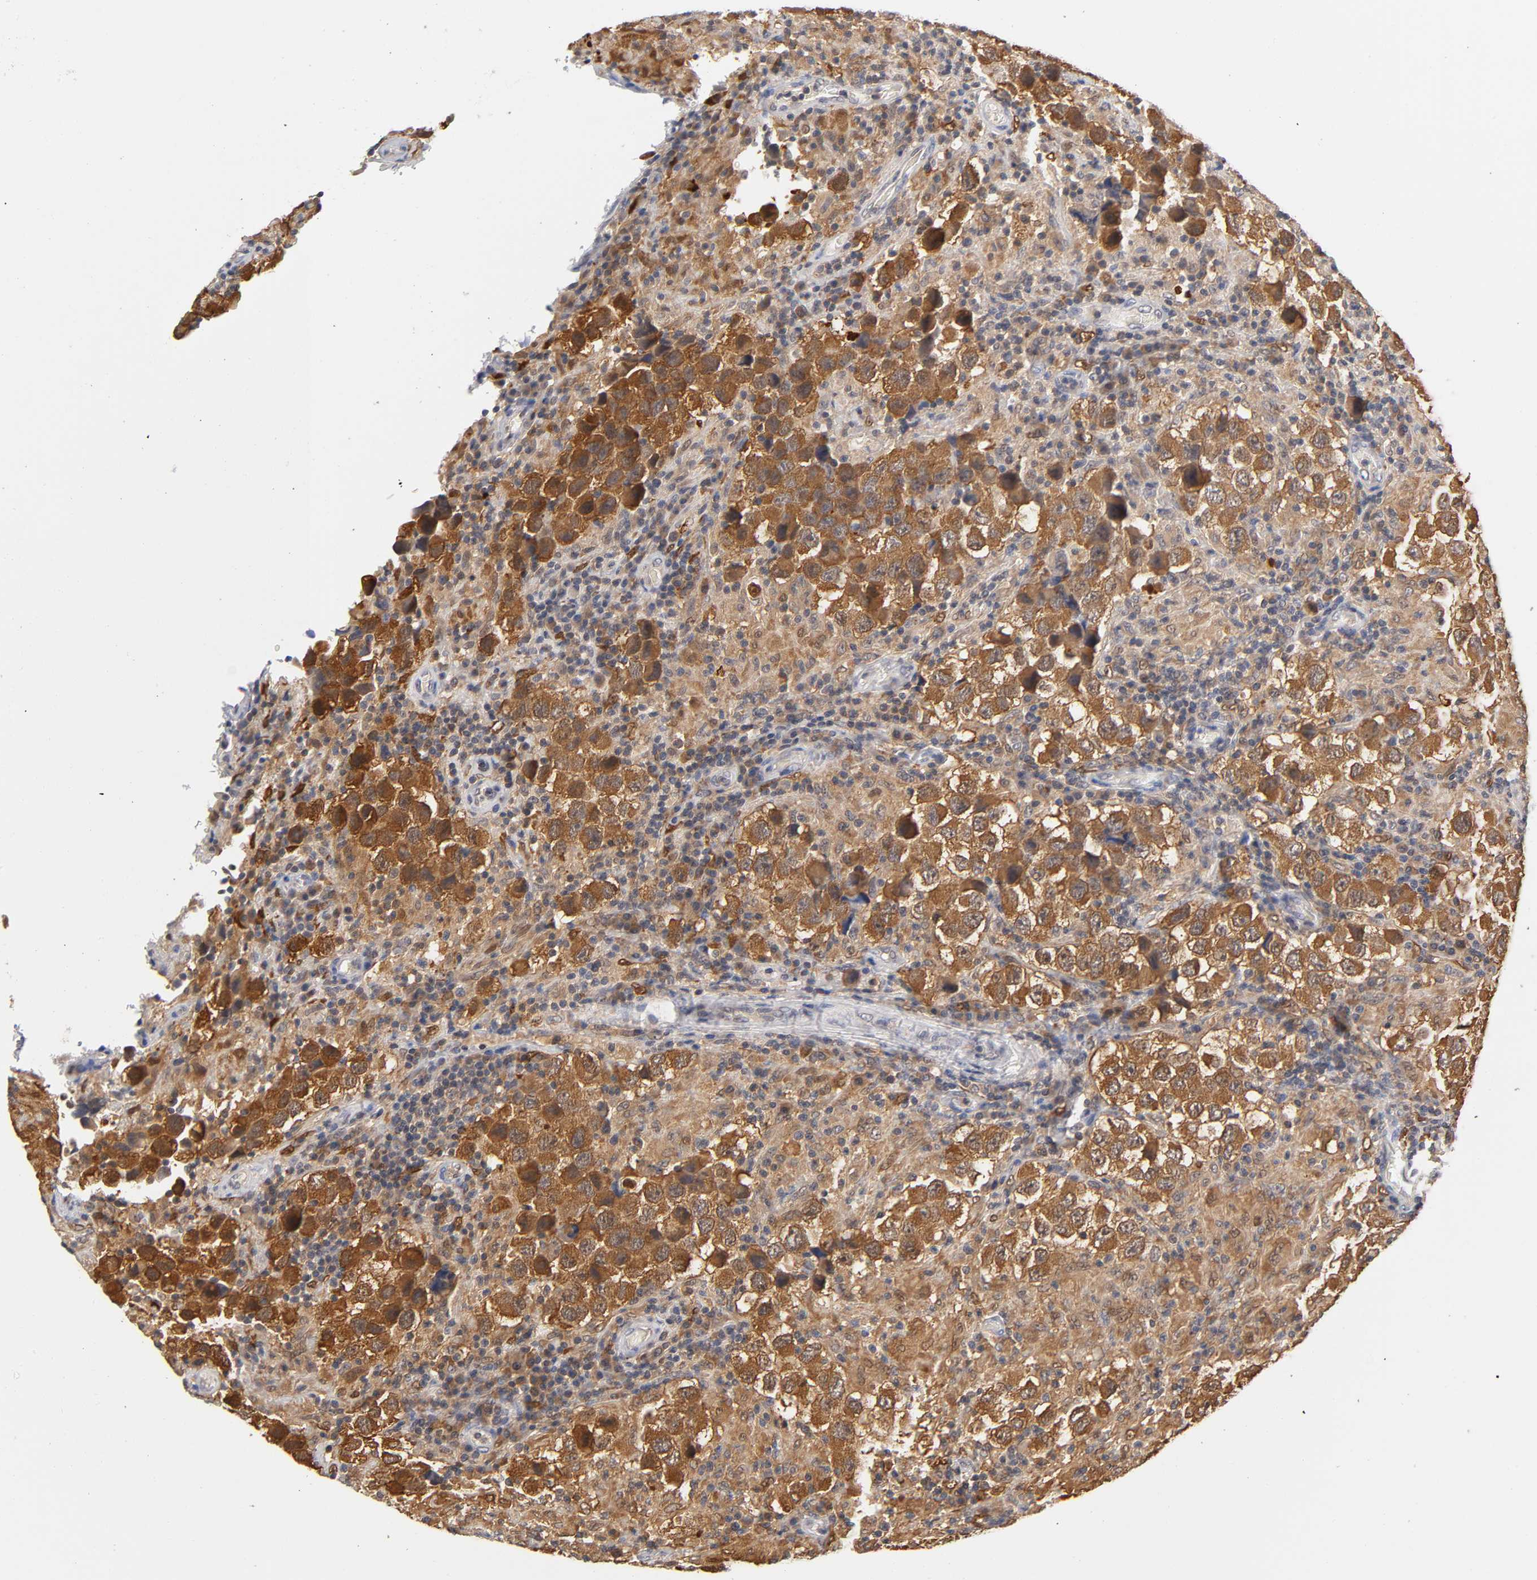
{"staining": {"intensity": "strong", "quantity": ">75%", "location": "cytoplasmic/membranous"}, "tissue": "testis cancer", "cell_type": "Tumor cells", "image_type": "cancer", "snomed": [{"axis": "morphology", "description": "Carcinoma, Embryonal, NOS"}, {"axis": "topography", "description": "Testis"}], "caption": "Approximately >75% of tumor cells in embryonal carcinoma (testis) reveal strong cytoplasmic/membranous protein positivity as visualized by brown immunohistochemical staining.", "gene": "DFFB", "patient": {"sex": "male", "age": 21}}